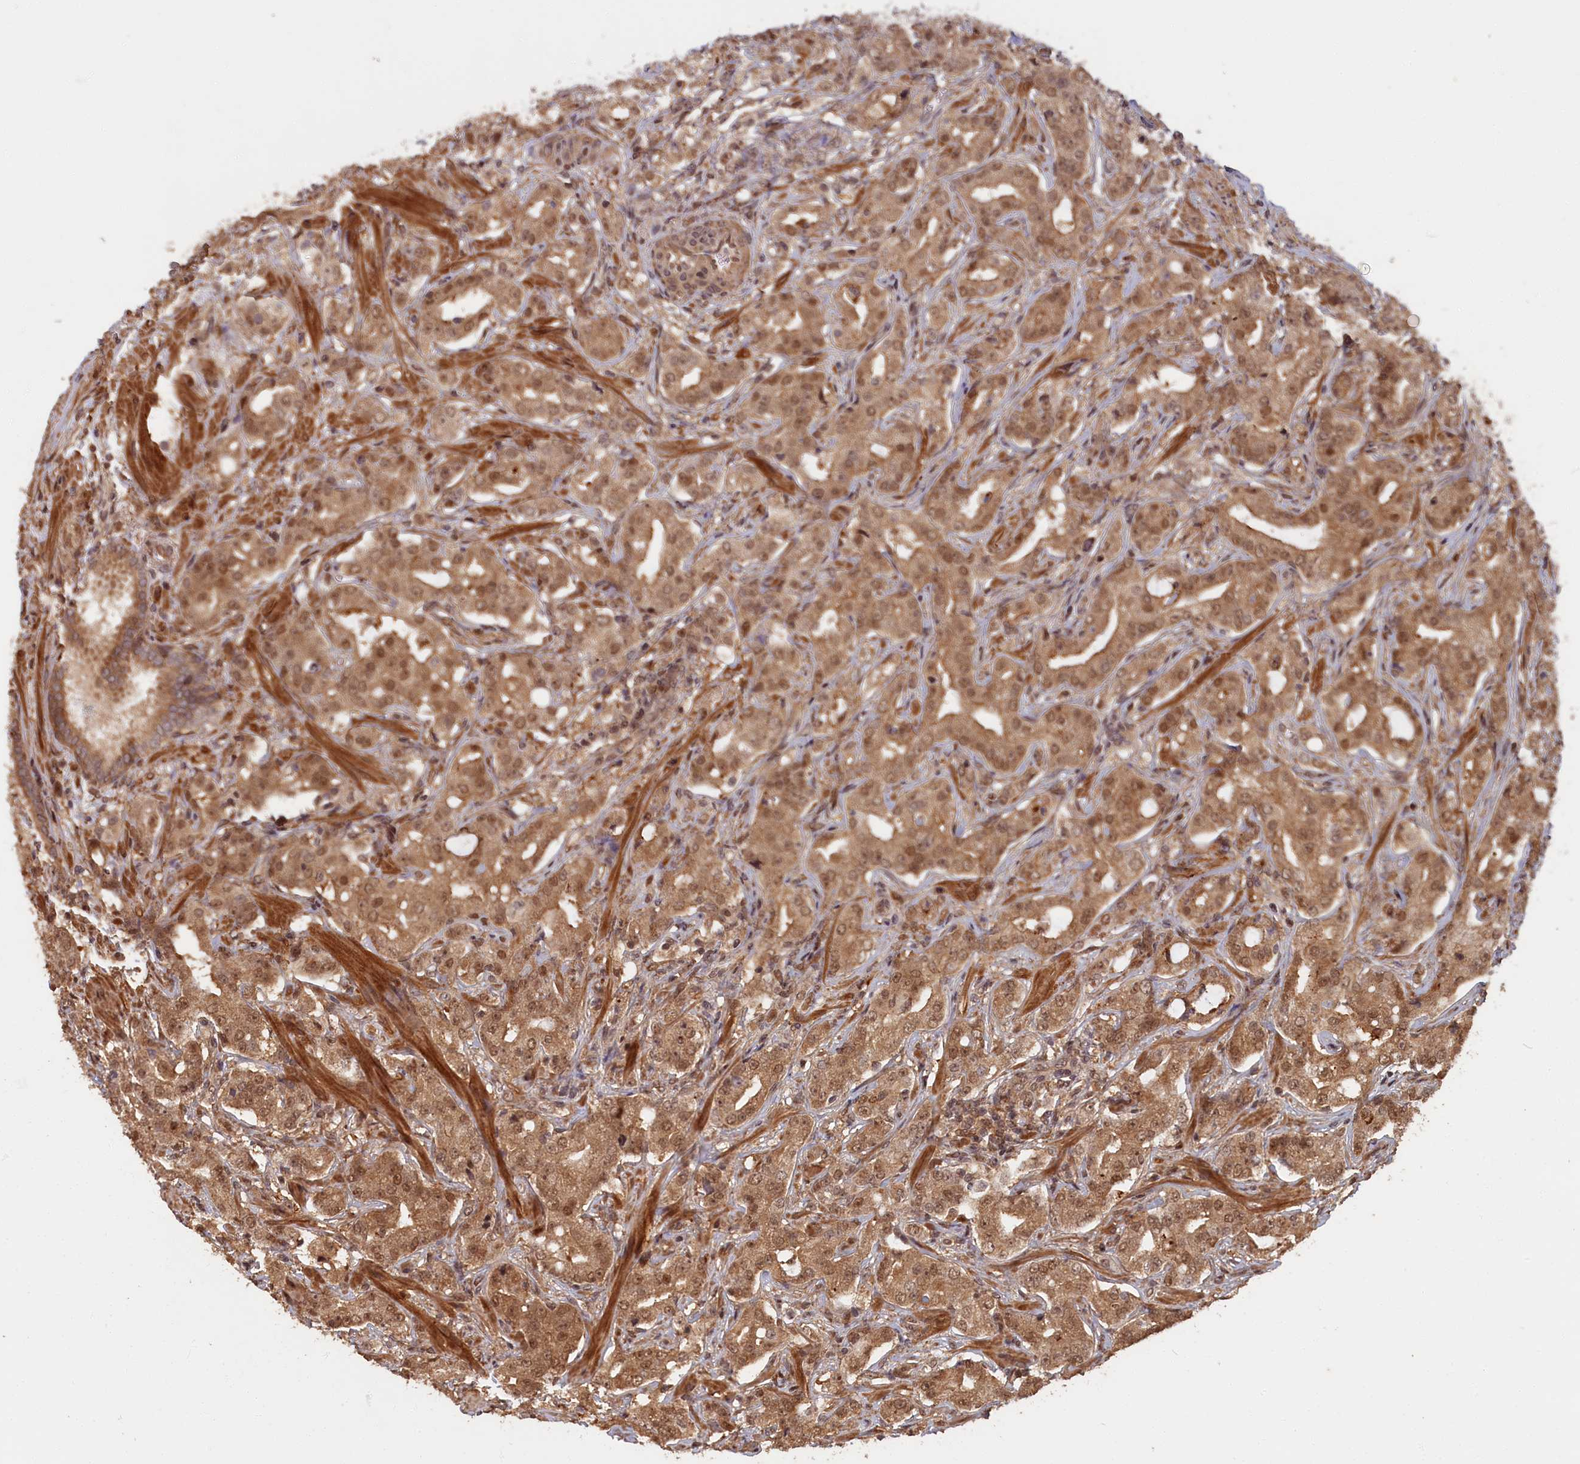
{"staining": {"intensity": "moderate", "quantity": ">75%", "location": "cytoplasmic/membranous,nuclear"}, "tissue": "prostate cancer", "cell_type": "Tumor cells", "image_type": "cancer", "snomed": [{"axis": "morphology", "description": "Adenocarcinoma, High grade"}, {"axis": "topography", "description": "Prostate"}], "caption": "Protein expression analysis of prostate cancer (adenocarcinoma (high-grade)) reveals moderate cytoplasmic/membranous and nuclear positivity in about >75% of tumor cells.", "gene": "HIF3A", "patient": {"sex": "male", "age": 63}}